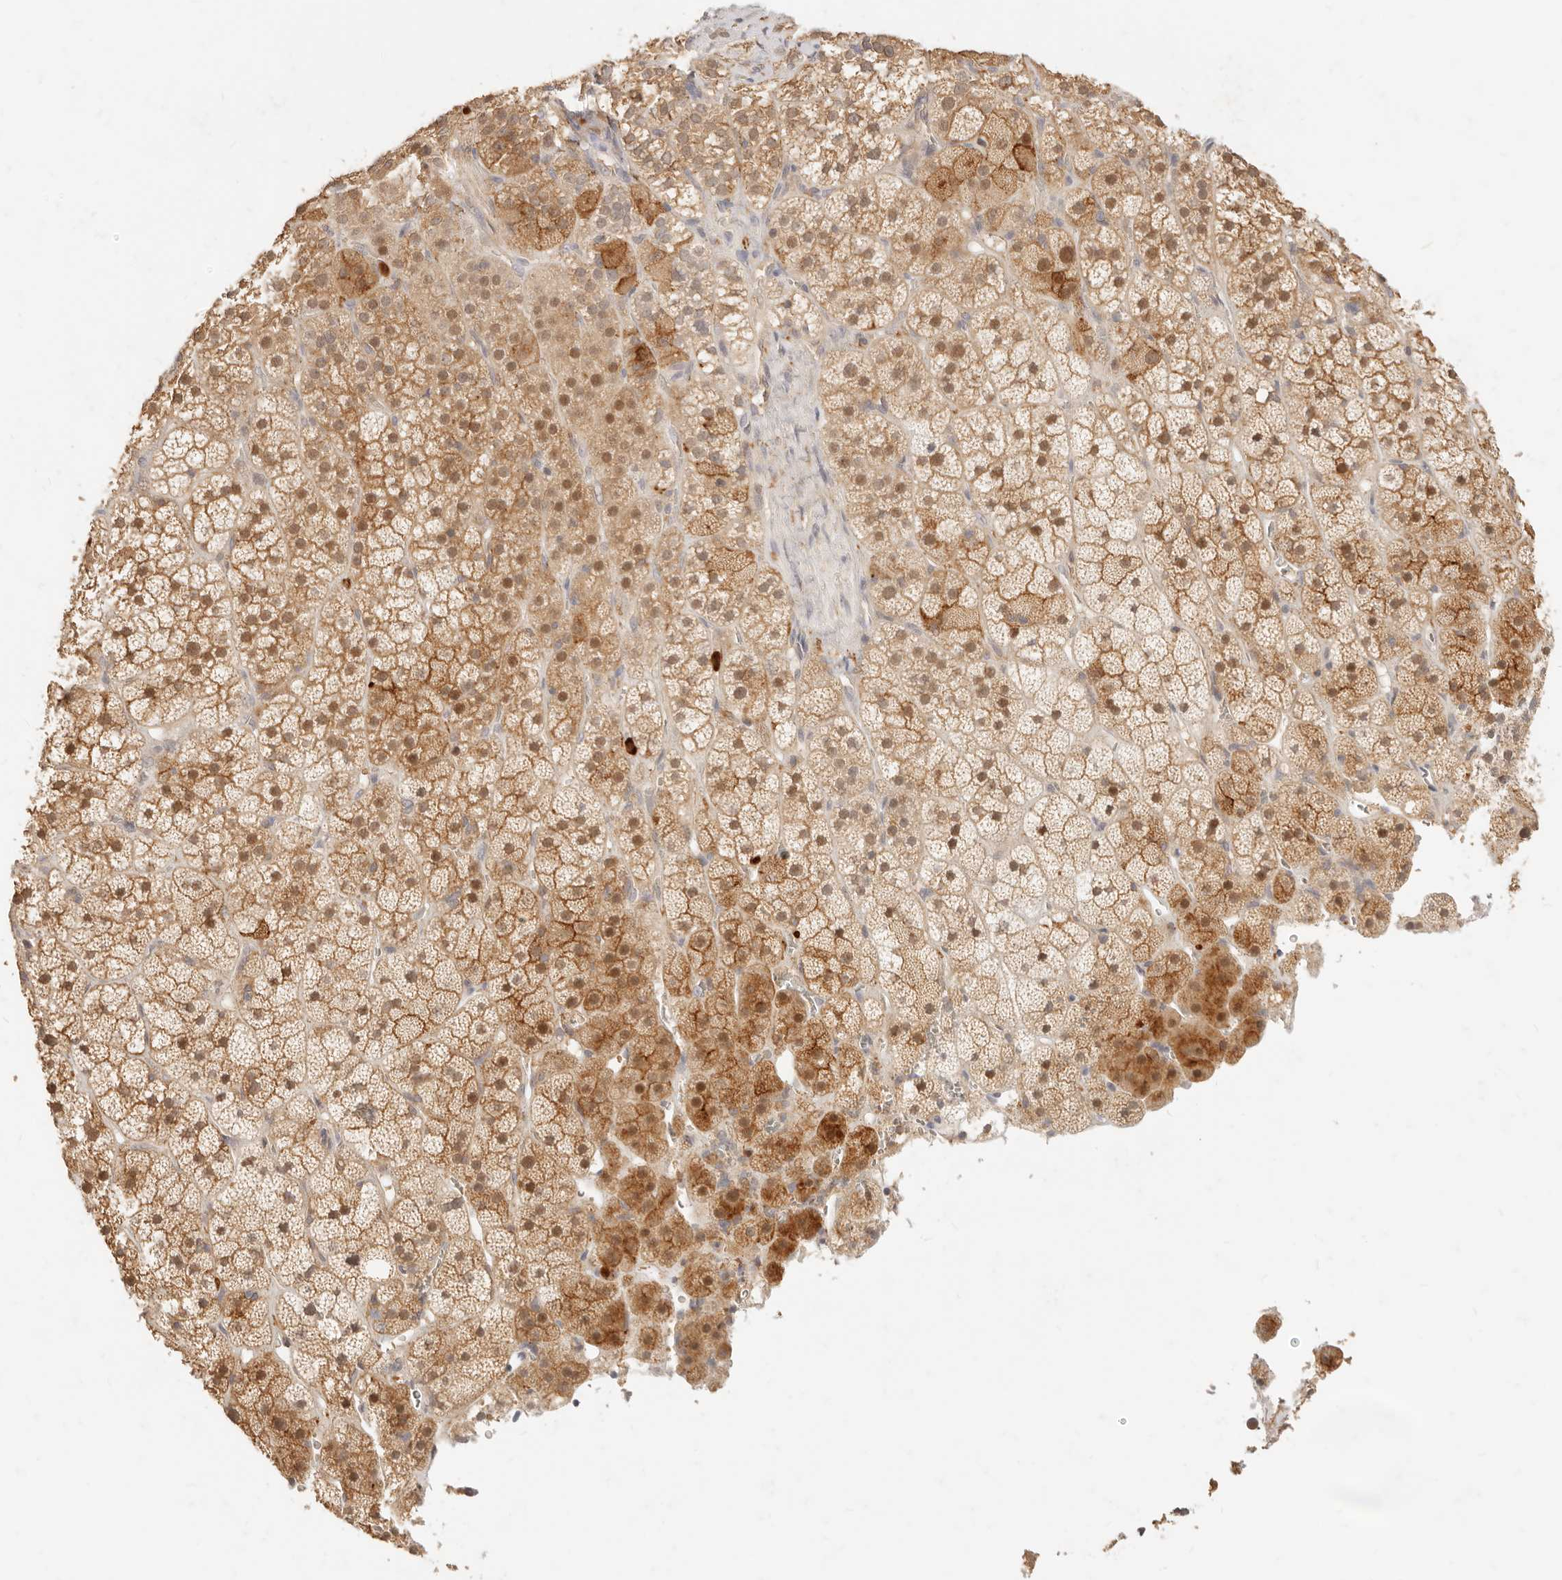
{"staining": {"intensity": "moderate", "quantity": ">75%", "location": "cytoplasmic/membranous"}, "tissue": "adrenal gland", "cell_type": "Glandular cells", "image_type": "normal", "snomed": [{"axis": "morphology", "description": "Normal tissue, NOS"}, {"axis": "topography", "description": "Adrenal gland"}], "caption": "The image exhibits immunohistochemical staining of normal adrenal gland. There is moderate cytoplasmic/membranous expression is present in approximately >75% of glandular cells.", "gene": "TMTC2", "patient": {"sex": "male", "age": 57}}